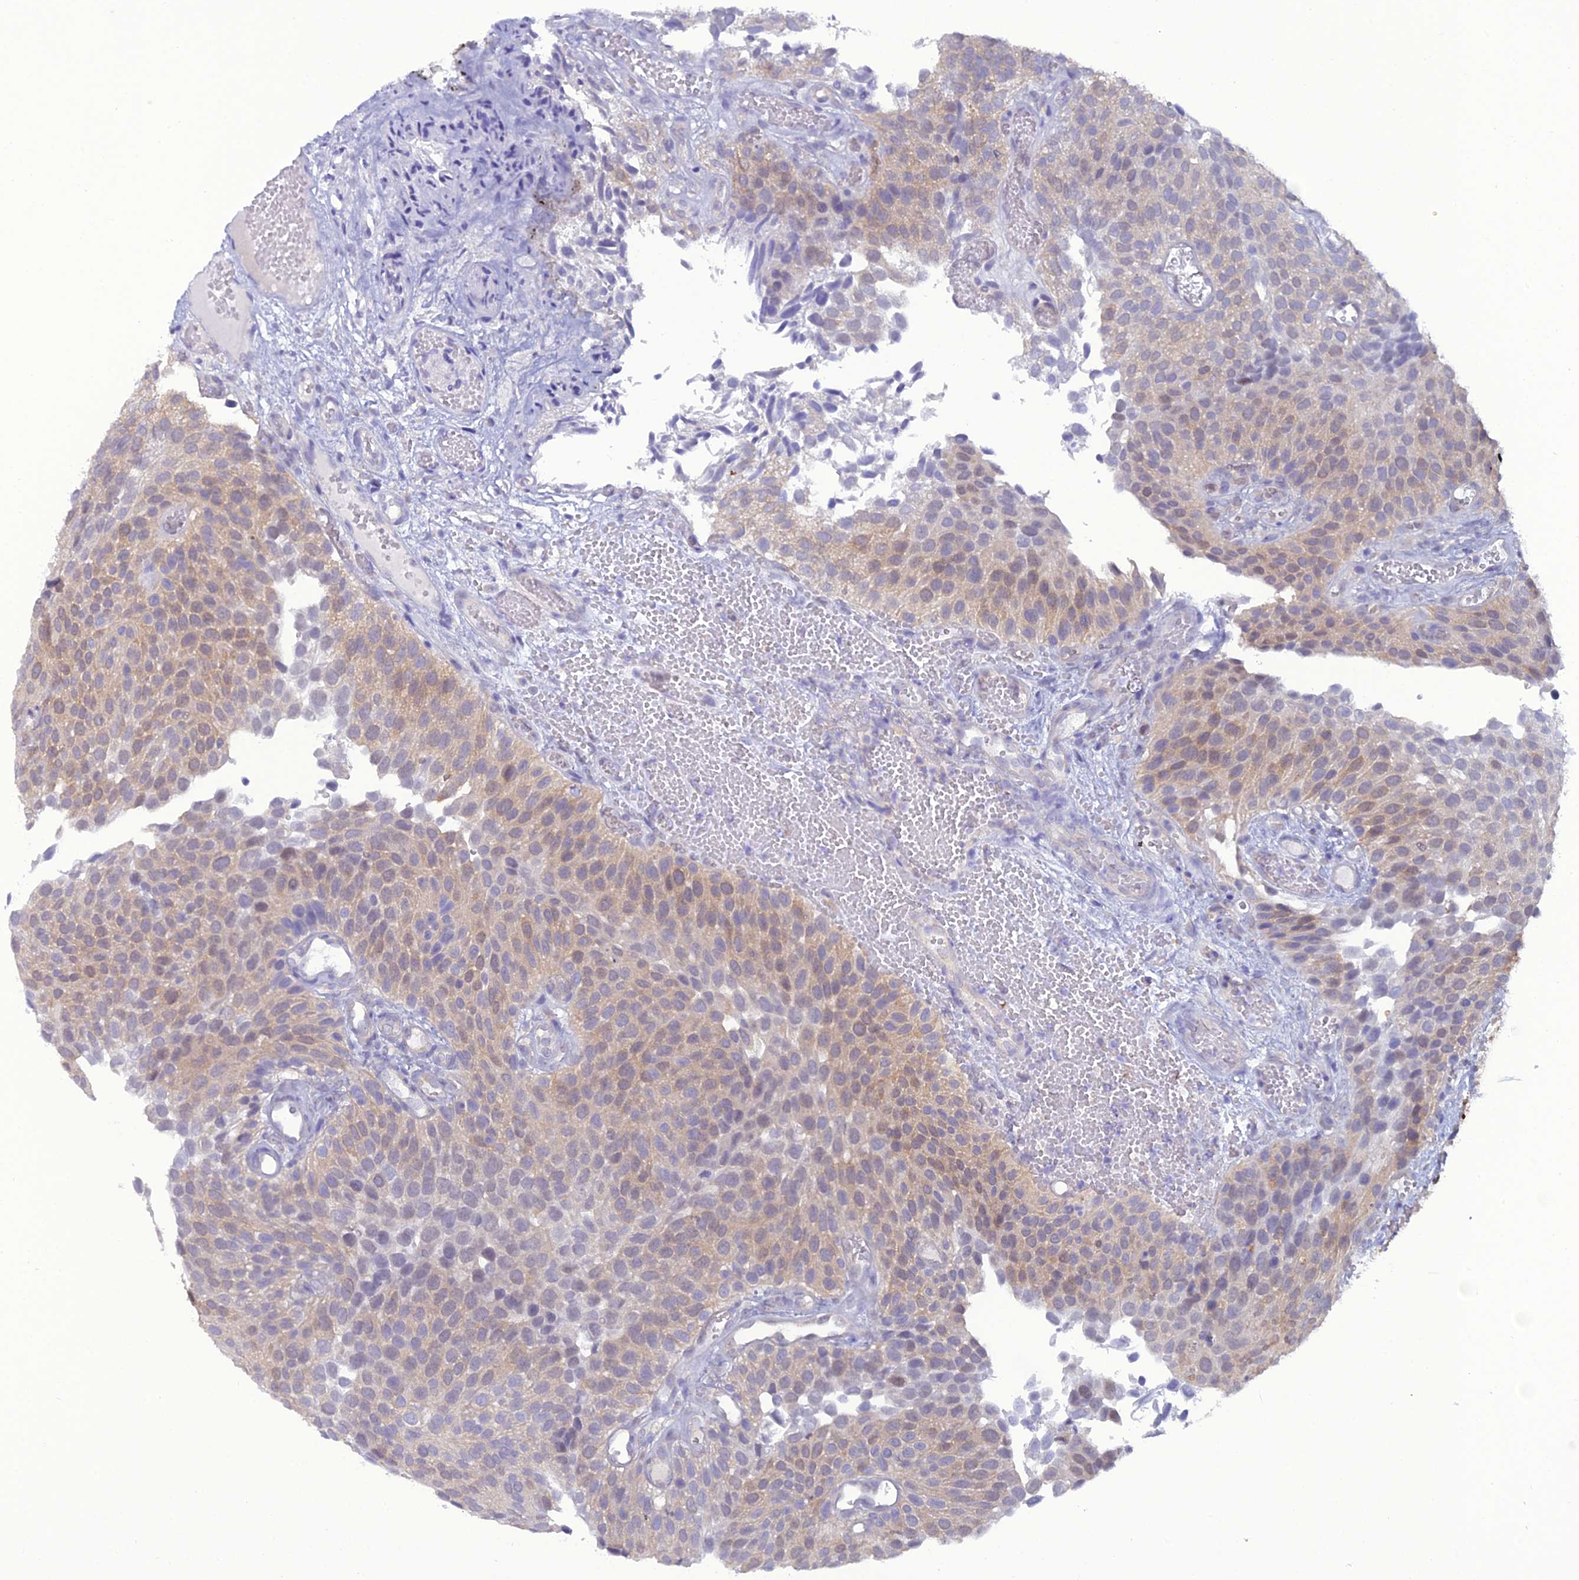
{"staining": {"intensity": "weak", "quantity": "25%-75%", "location": "cytoplasmic/membranous"}, "tissue": "urothelial cancer", "cell_type": "Tumor cells", "image_type": "cancer", "snomed": [{"axis": "morphology", "description": "Urothelial carcinoma, Low grade"}, {"axis": "topography", "description": "Urinary bladder"}], "caption": "Immunohistochemistry (IHC) of low-grade urothelial carcinoma shows low levels of weak cytoplasmic/membranous staining in approximately 25%-75% of tumor cells. The staining was performed using DAB (3,3'-diaminobenzidine) to visualize the protein expression in brown, while the nuclei were stained in blue with hematoxylin (Magnification: 20x).", "gene": "GNPNAT1", "patient": {"sex": "male", "age": 89}}